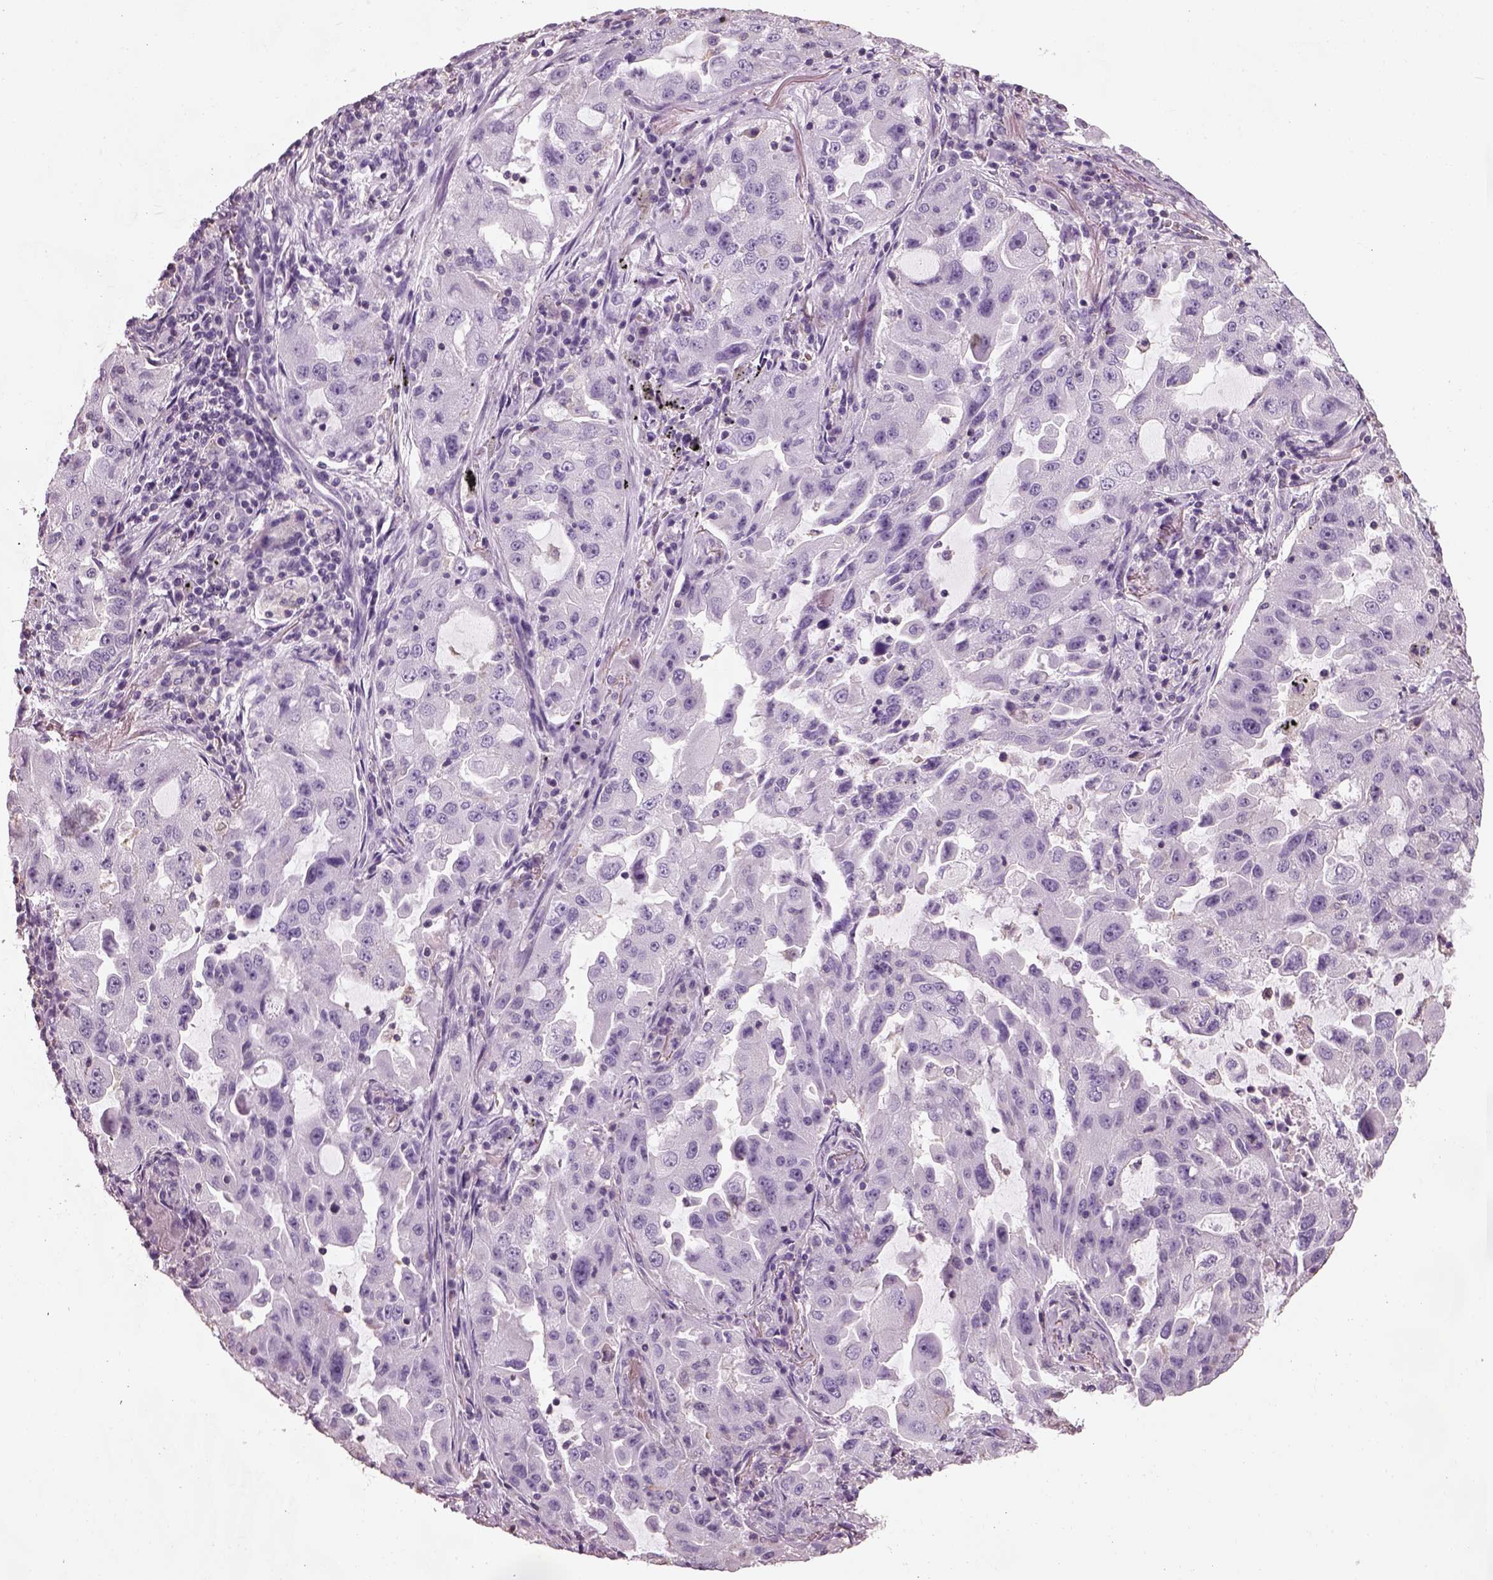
{"staining": {"intensity": "negative", "quantity": "none", "location": "none"}, "tissue": "lung cancer", "cell_type": "Tumor cells", "image_type": "cancer", "snomed": [{"axis": "morphology", "description": "Adenocarcinoma, NOS"}, {"axis": "topography", "description": "Lung"}], "caption": "Human lung cancer (adenocarcinoma) stained for a protein using immunohistochemistry (IHC) reveals no expression in tumor cells.", "gene": "OTUD6A", "patient": {"sex": "female", "age": 61}}